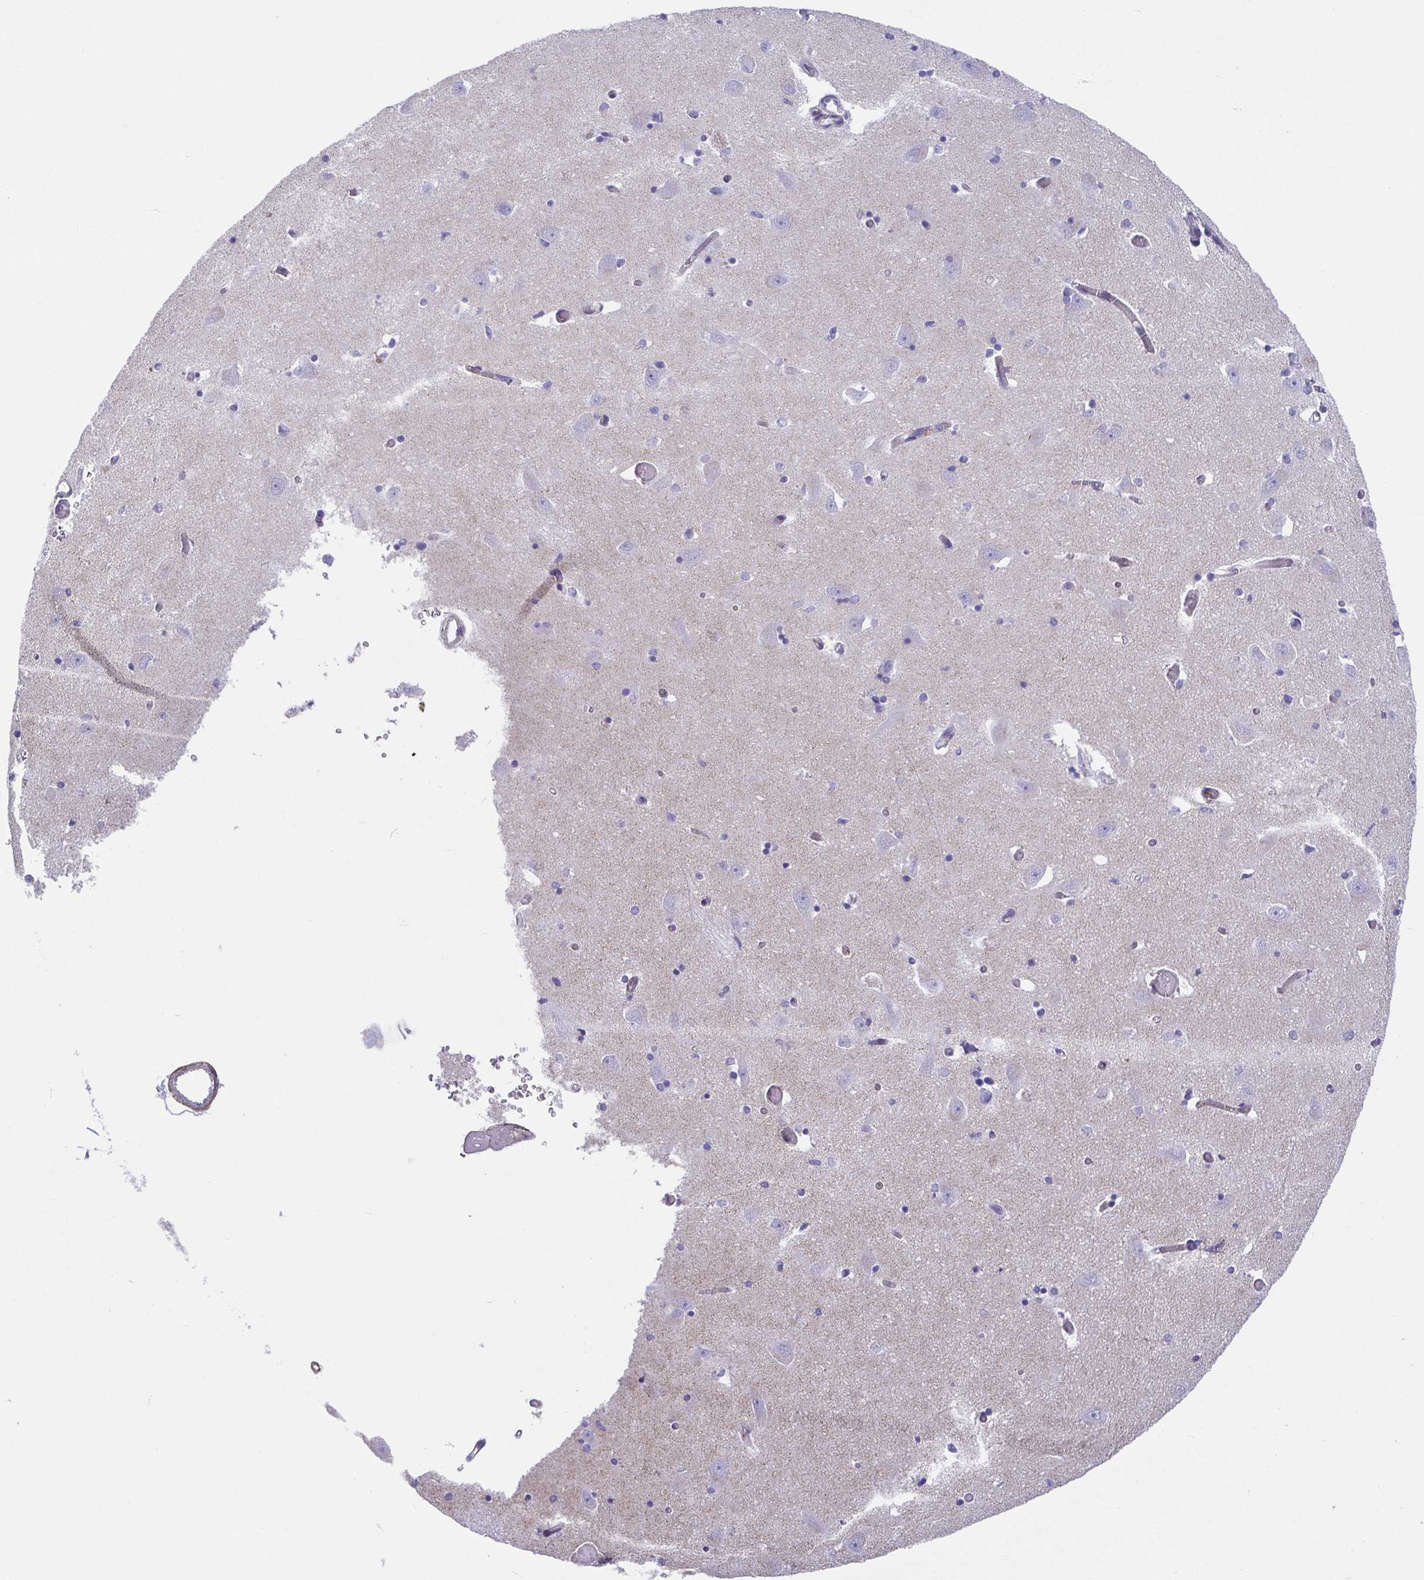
{"staining": {"intensity": "negative", "quantity": "none", "location": "none"}, "tissue": "caudate", "cell_type": "Glial cells", "image_type": "normal", "snomed": [{"axis": "morphology", "description": "Normal tissue, NOS"}, {"axis": "topography", "description": "Lateral ventricle wall"}, {"axis": "topography", "description": "Hippocampus"}], "caption": "Immunohistochemistry micrograph of benign caudate: caudate stained with DAB displays no significant protein positivity in glial cells.", "gene": "TRAM2", "patient": {"sex": "female", "age": 63}}